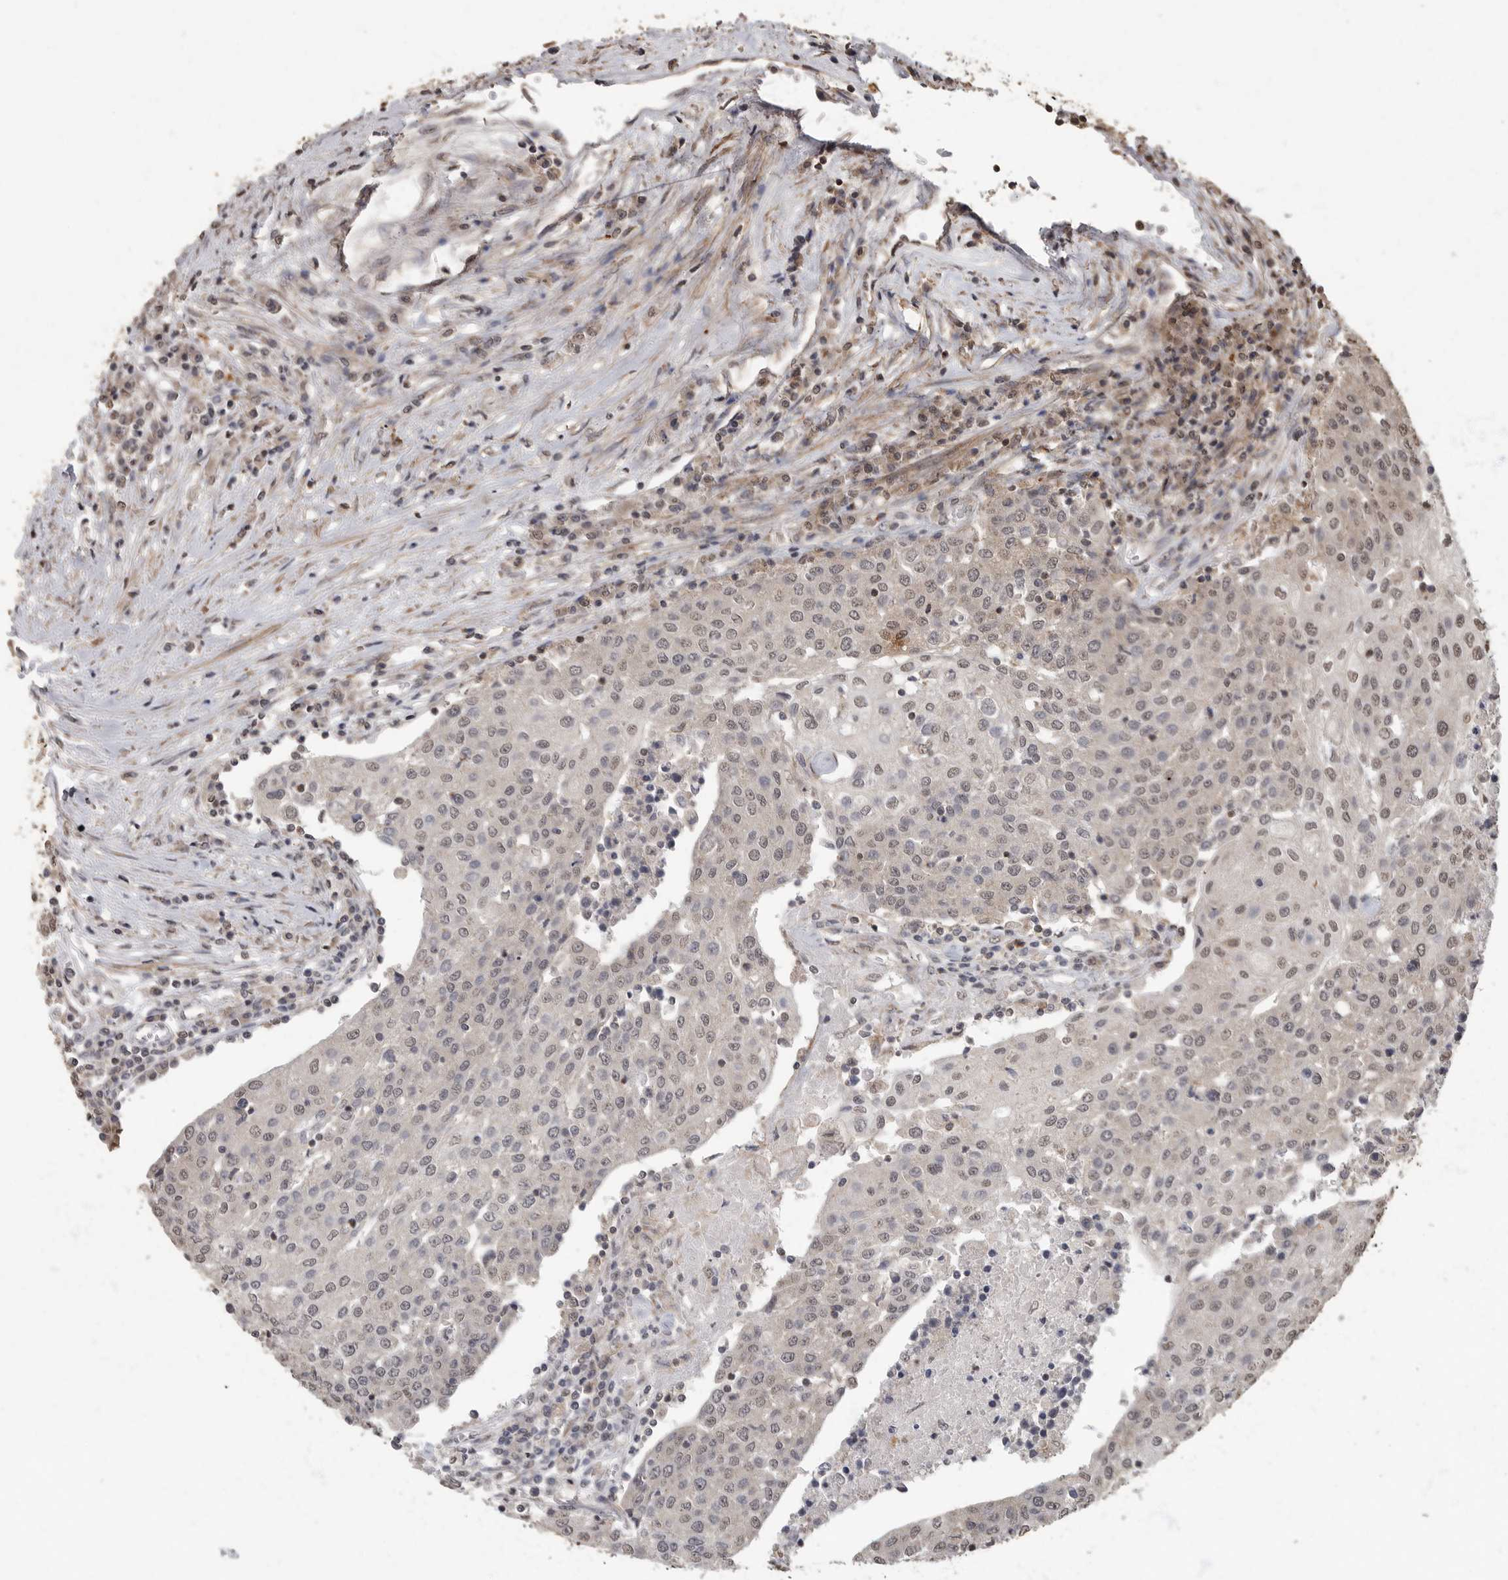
{"staining": {"intensity": "weak", "quantity": "<25%", "location": "nuclear"}, "tissue": "urothelial cancer", "cell_type": "Tumor cells", "image_type": "cancer", "snomed": [{"axis": "morphology", "description": "Urothelial carcinoma, High grade"}, {"axis": "topography", "description": "Urinary bladder"}], "caption": "The histopathology image reveals no staining of tumor cells in urothelial carcinoma (high-grade). (IHC, brightfield microscopy, high magnification).", "gene": "MAFG", "patient": {"sex": "female", "age": 85}}